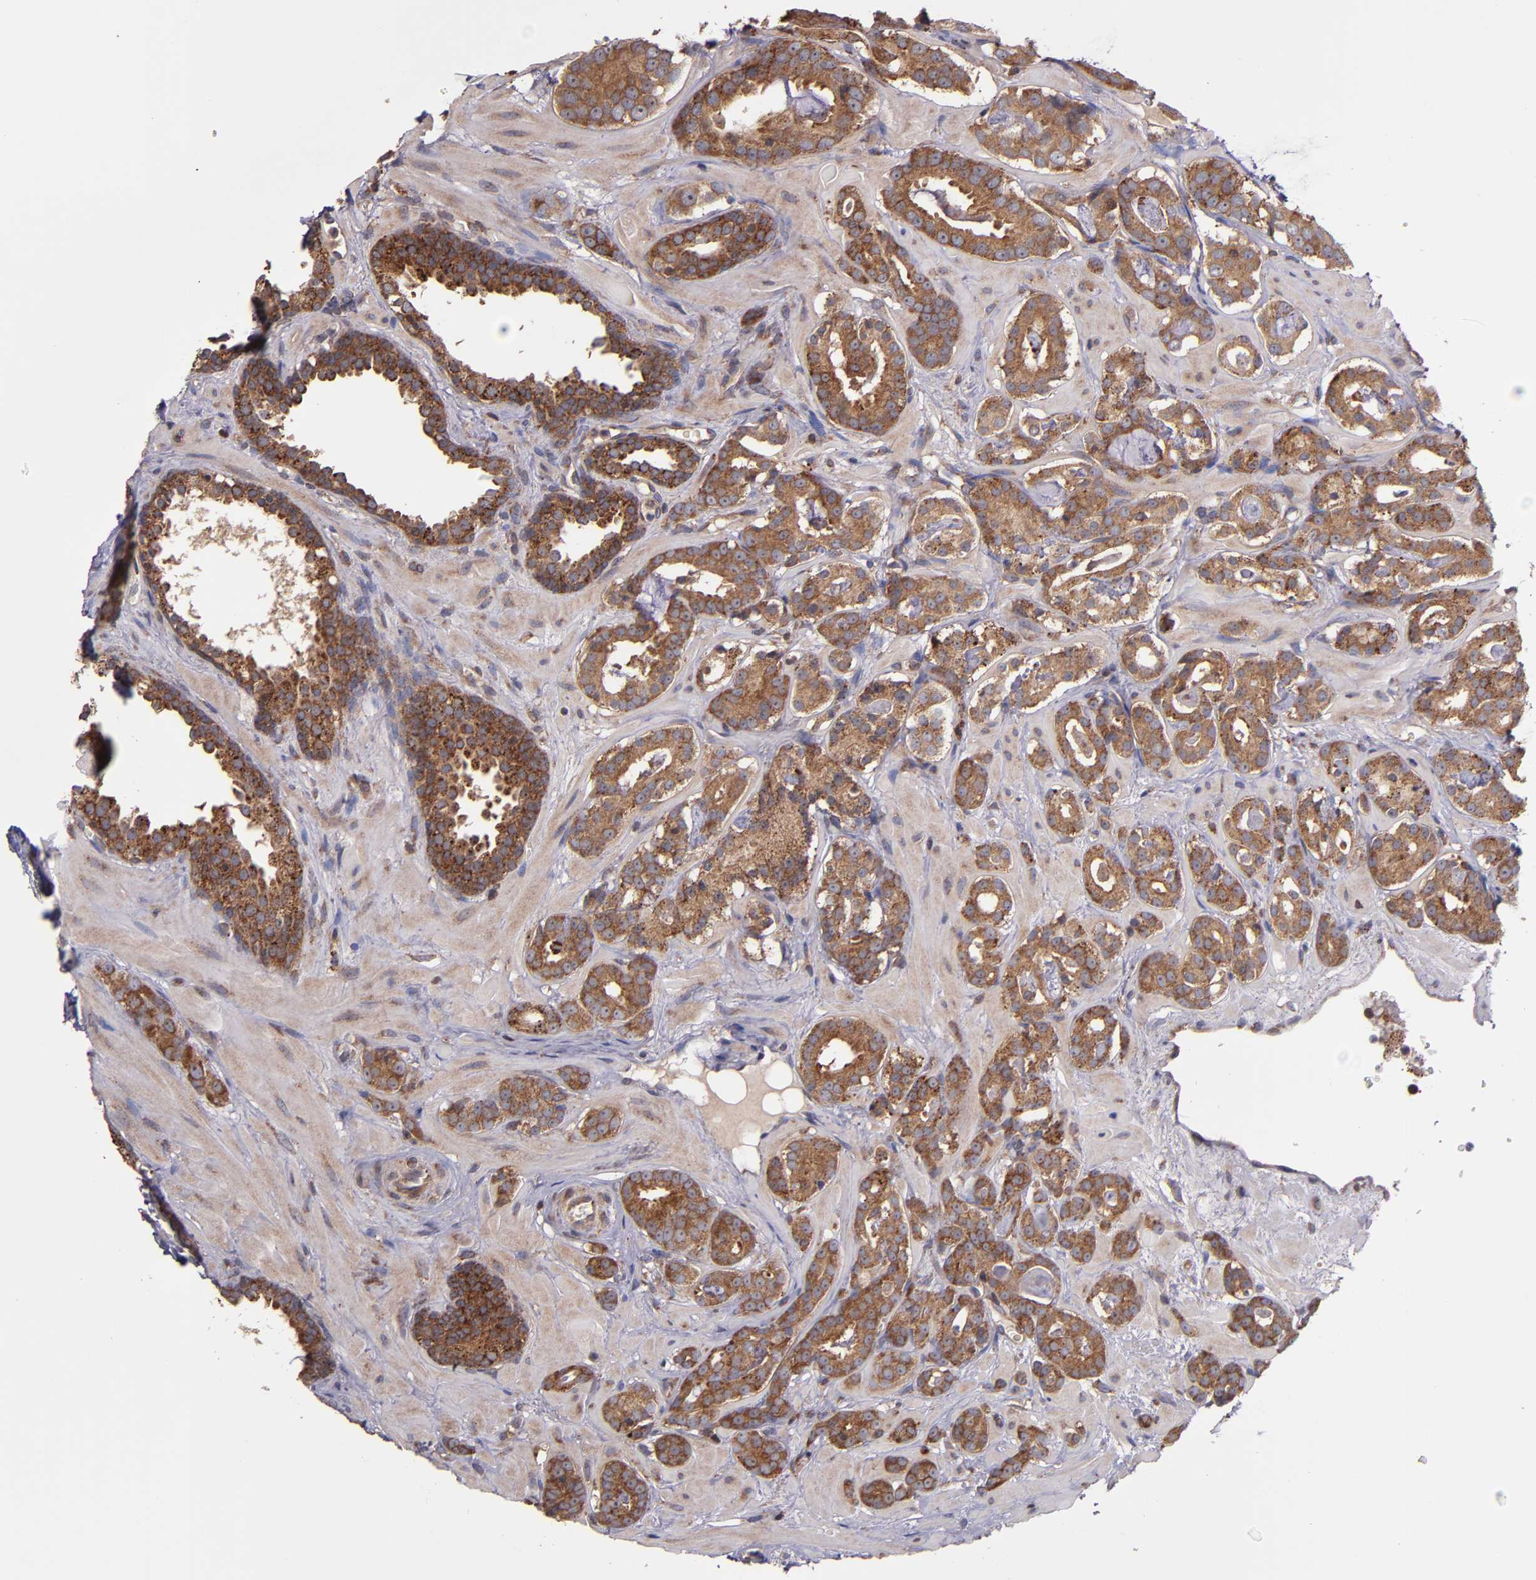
{"staining": {"intensity": "strong", "quantity": ">75%", "location": "cytoplasmic/membranous"}, "tissue": "prostate cancer", "cell_type": "Tumor cells", "image_type": "cancer", "snomed": [{"axis": "morphology", "description": "Adenocarcinoma, Low grade"}, {"axis": "topography", "description": "Prostate"}], "caption": "Strong cytoplasmic/membranous expression for a protein is identified in approximately >75% of tumor cells of prostate cancer (low-grade adenocarcinoma) using immunohistochemistry (IHC).", "gene": "EIF4ENIF1", "patient": {"sex": "male", "age": 57}}